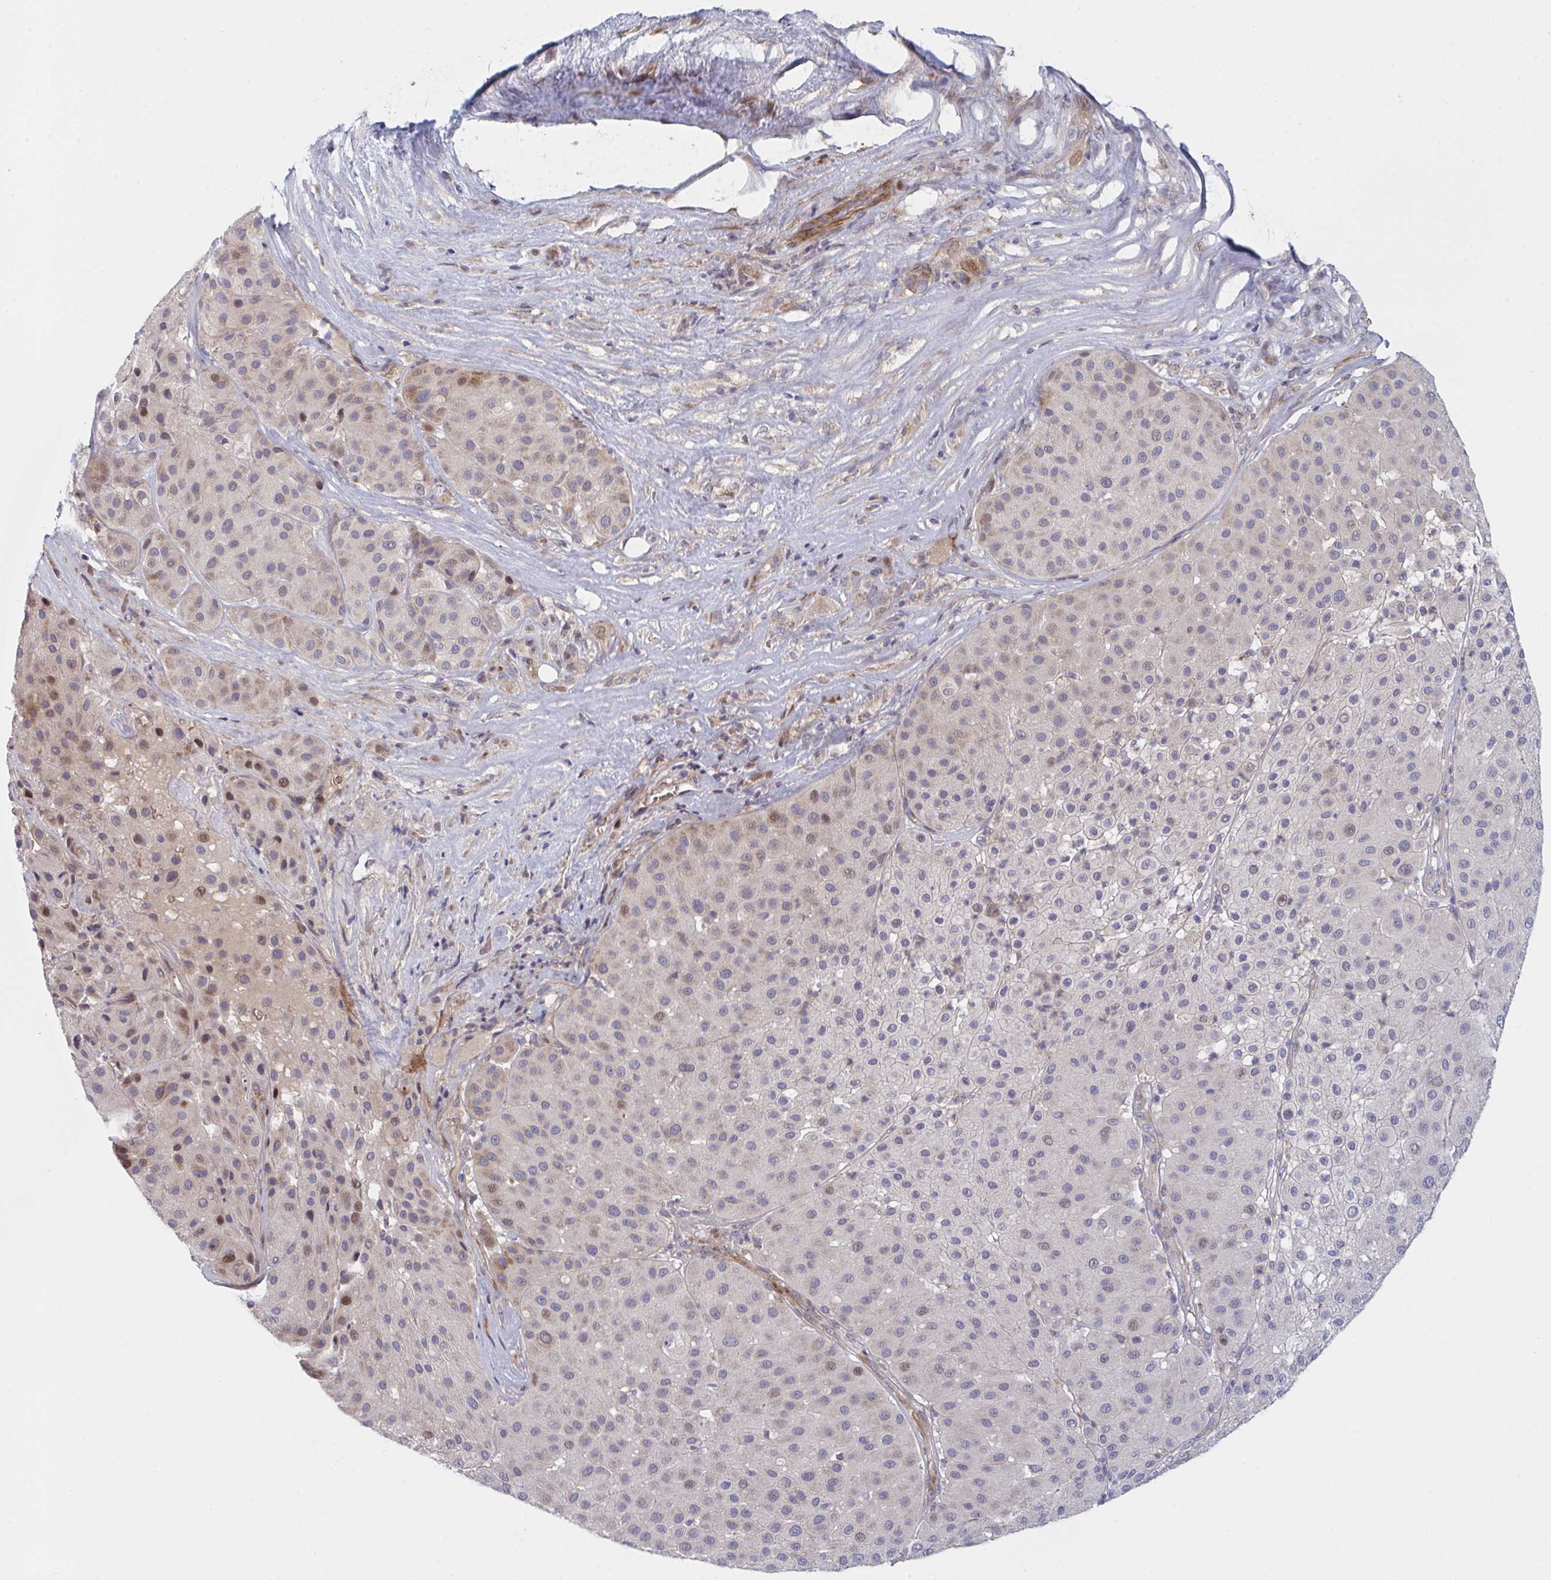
{"staining": {"intensity": "moderate", "quantity": "25%-75%", "location": "cytoplasmic/membranous,nuclear"}, "tissue": "melanoma", "cell_type": "Tumor cells", "image_type": "cancer", "snomed": [{"axis": "morphology", "description": "Malignant melanoma, Metastatic site"}, {"axis": "topography", "description": "Smooth muscle"}], "caption": "A histopathology image showing moderate cytoplasmic/membranous and nuclear staining in approximately 25%-75% of tumor cells in malignant melanoma (metastatic site), as visualized by brown immunohistochemical staining.", "gene": "TNFSF4", "patient": {"sex": "male", "age": 41}}